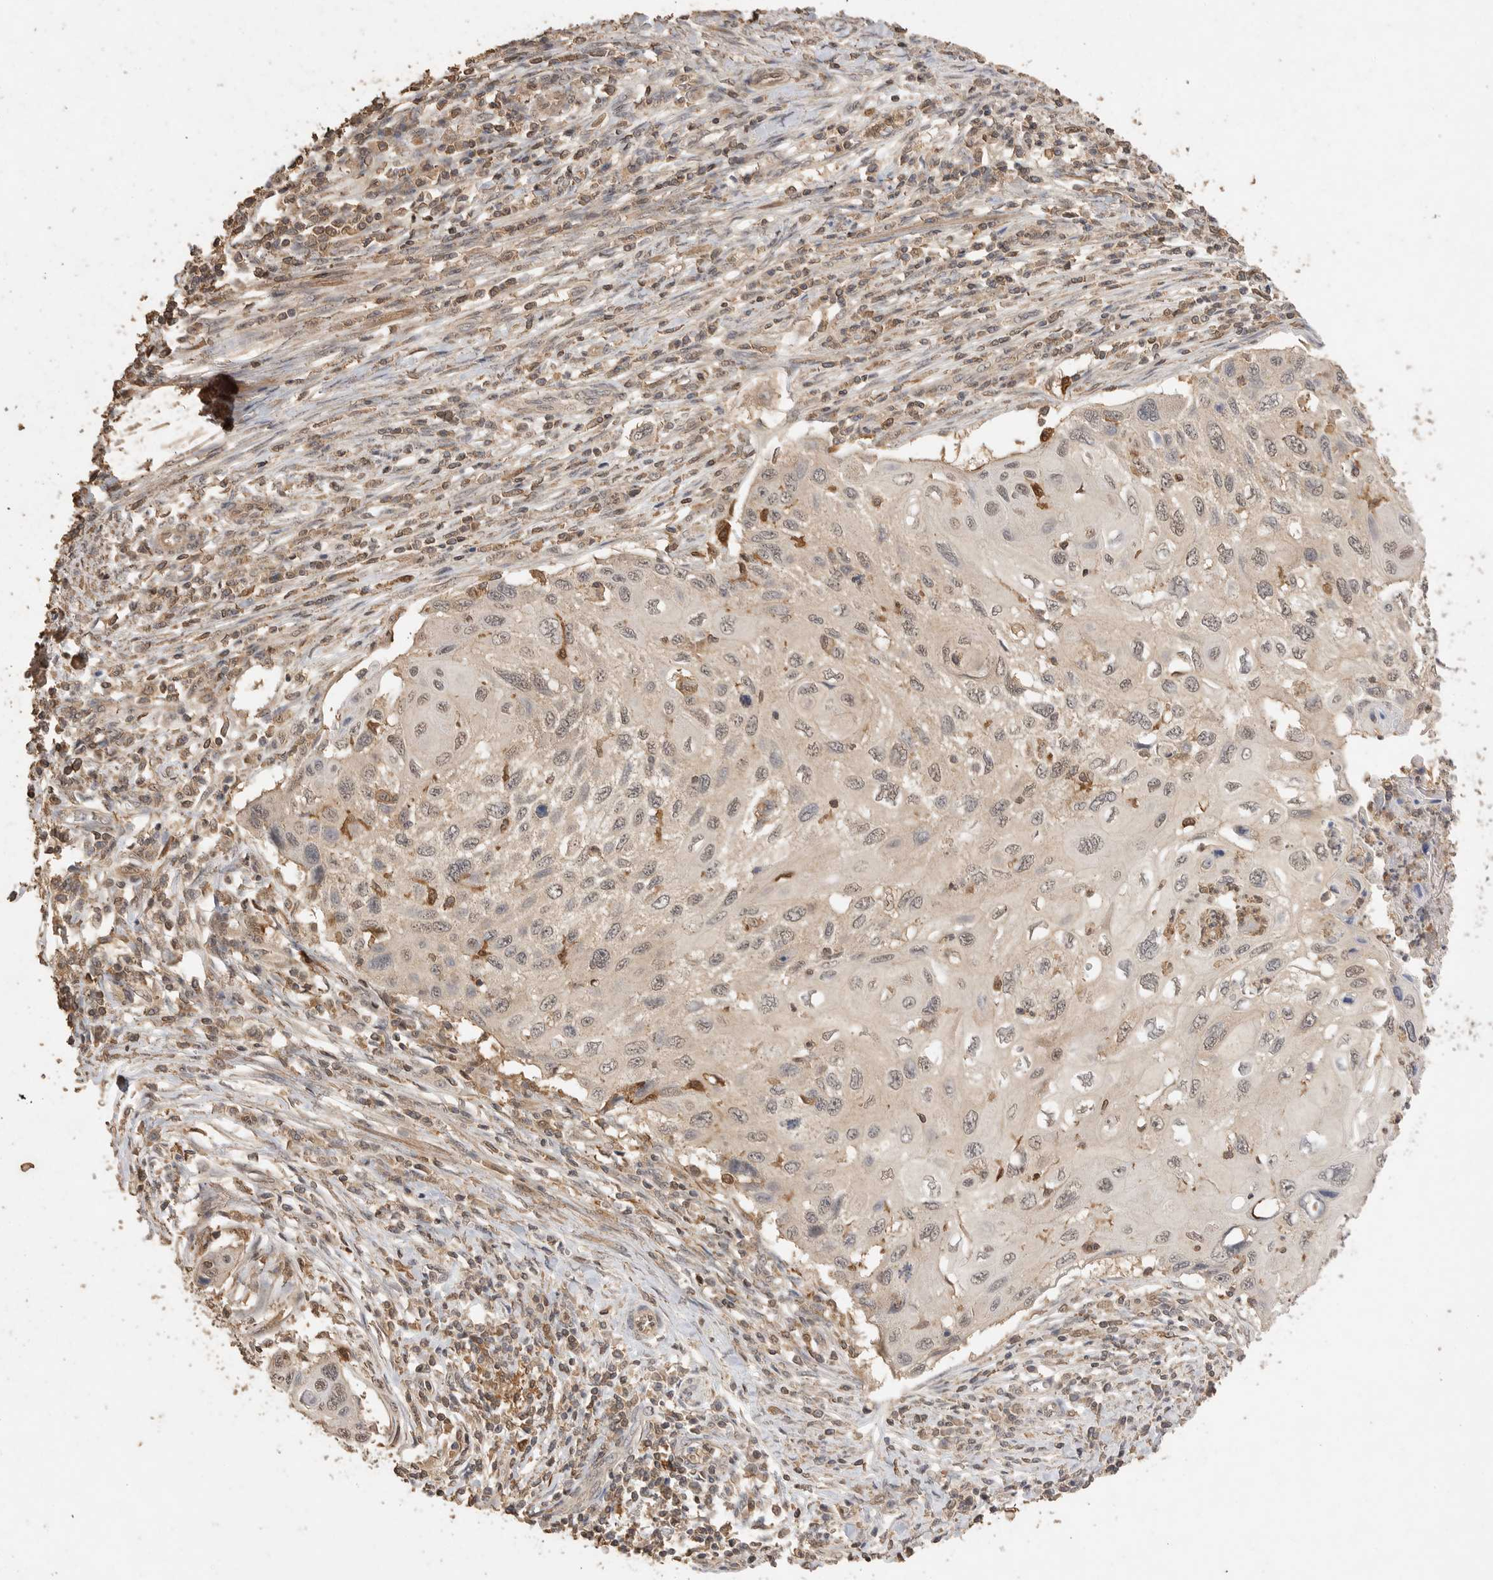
{"staining": {"intensity": "weak", "quantity": ">75%", "location": "nuclear"}, "tissue": "cervical cancer", "cell_type": "Tumor cells", "image_type": "cancer", "snomed": [{"axis": "morphology", "description": "Squamous cell carcinoma, NOS"}, {"axis": "topography", "description": "Cervix"}], "caption": "Immunohistochemistry (DAB) staining of human cervical cancer exhibits weak nuclear protein expression in approximately >75% of tumor cells.", "gene": "MAP2K1", "patient": {"sex": "female", "age": 70}}